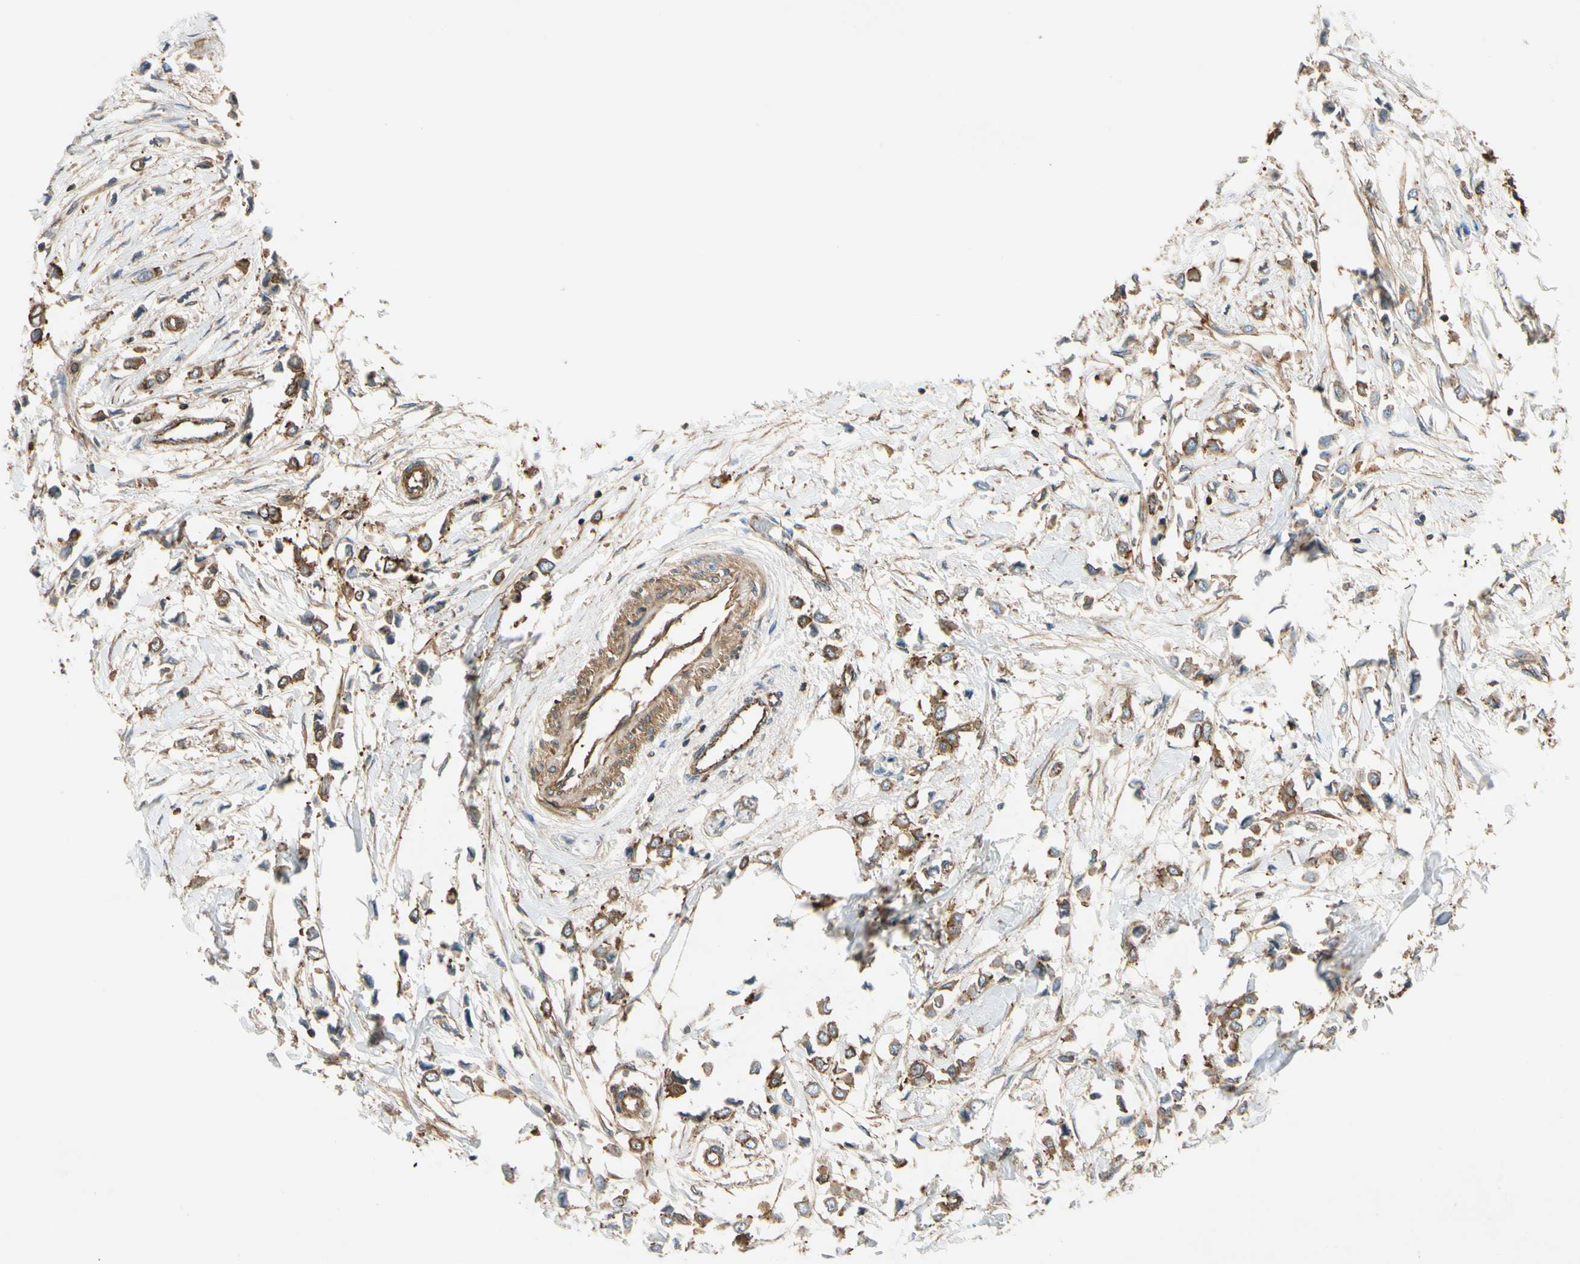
{"staining": {"intensity": "strong", "quantity": ">75%", "location": "cytoplasmic/membranous"}, "tissue": "breast cancer", "cell_type": "Tumor cells", "image_type": "cancer", "snomed": [{"axis": "morphology", "description": "Lobular carcinoma"}, {"axis": "topography", "description": "Breast"}], "caption": "Breast lobular carcinoma stained for a protein (brown) reveals strong cytoplasmic/membranous positive positivity in about >75% of tumor cells.", "gene": "TCP11L1", "patient": {"sex": "female", "age": 51}}